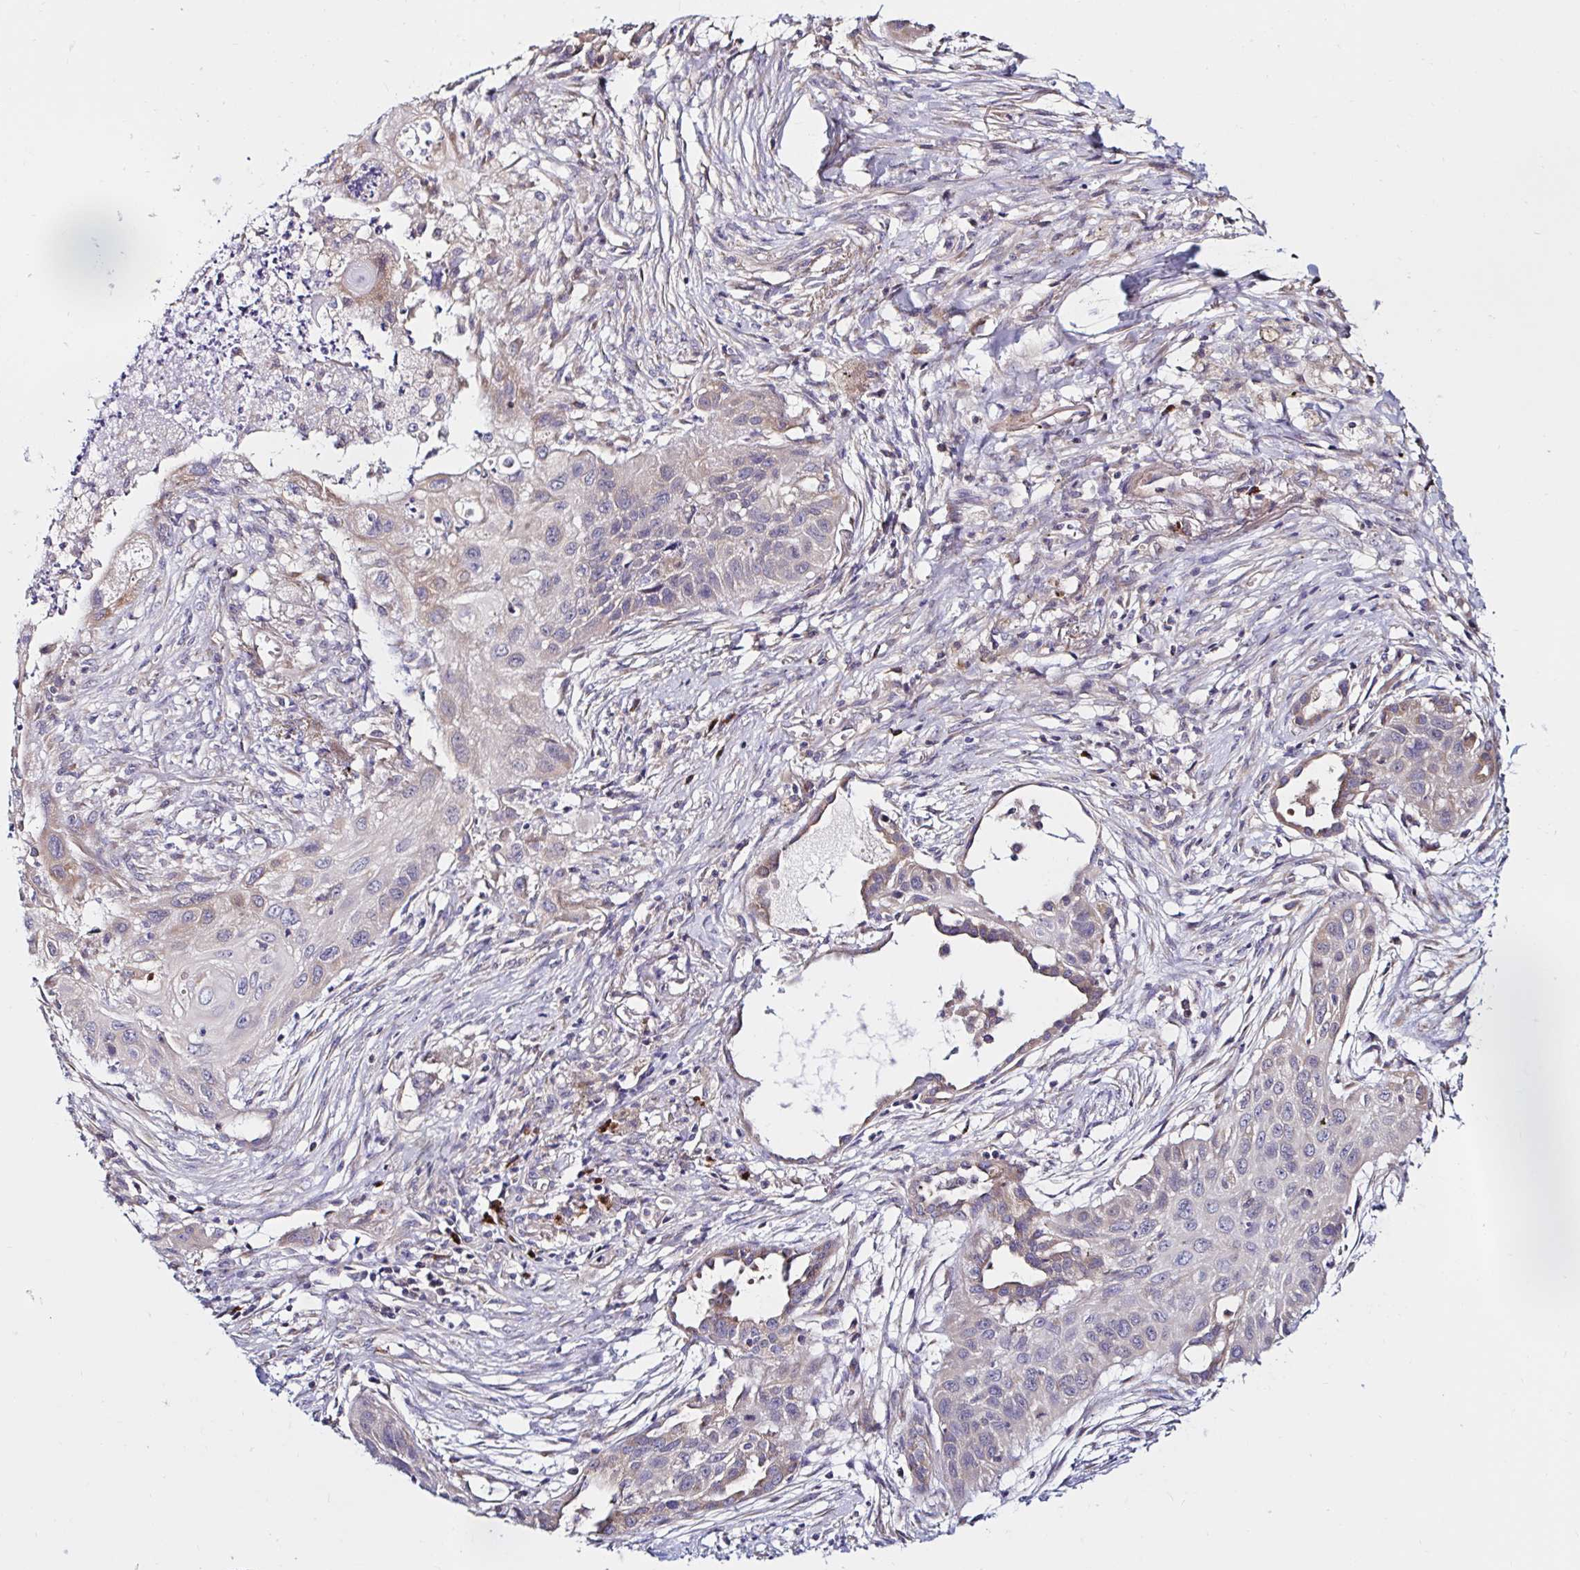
{"staining": {"intensity": "weak", "quantity": "<25%", "location": "cytoplasmic/membranous"}, "tissue": "lung cancer", "cell_type": "Tumor cells", "image_type": "cancer", "snomed": [{"axis": "morphology", "description": "Squamous cell carcinoma, NOS"}, {"axis": "topography", "description": "Lung"}], "caption": "An immunohistochemistry micrograph of lung cancer is shown. There is no staining in tumor cells of lung cancer.", "gene": "VSIG2", "patient": {"sex": "male", "age": 71}}